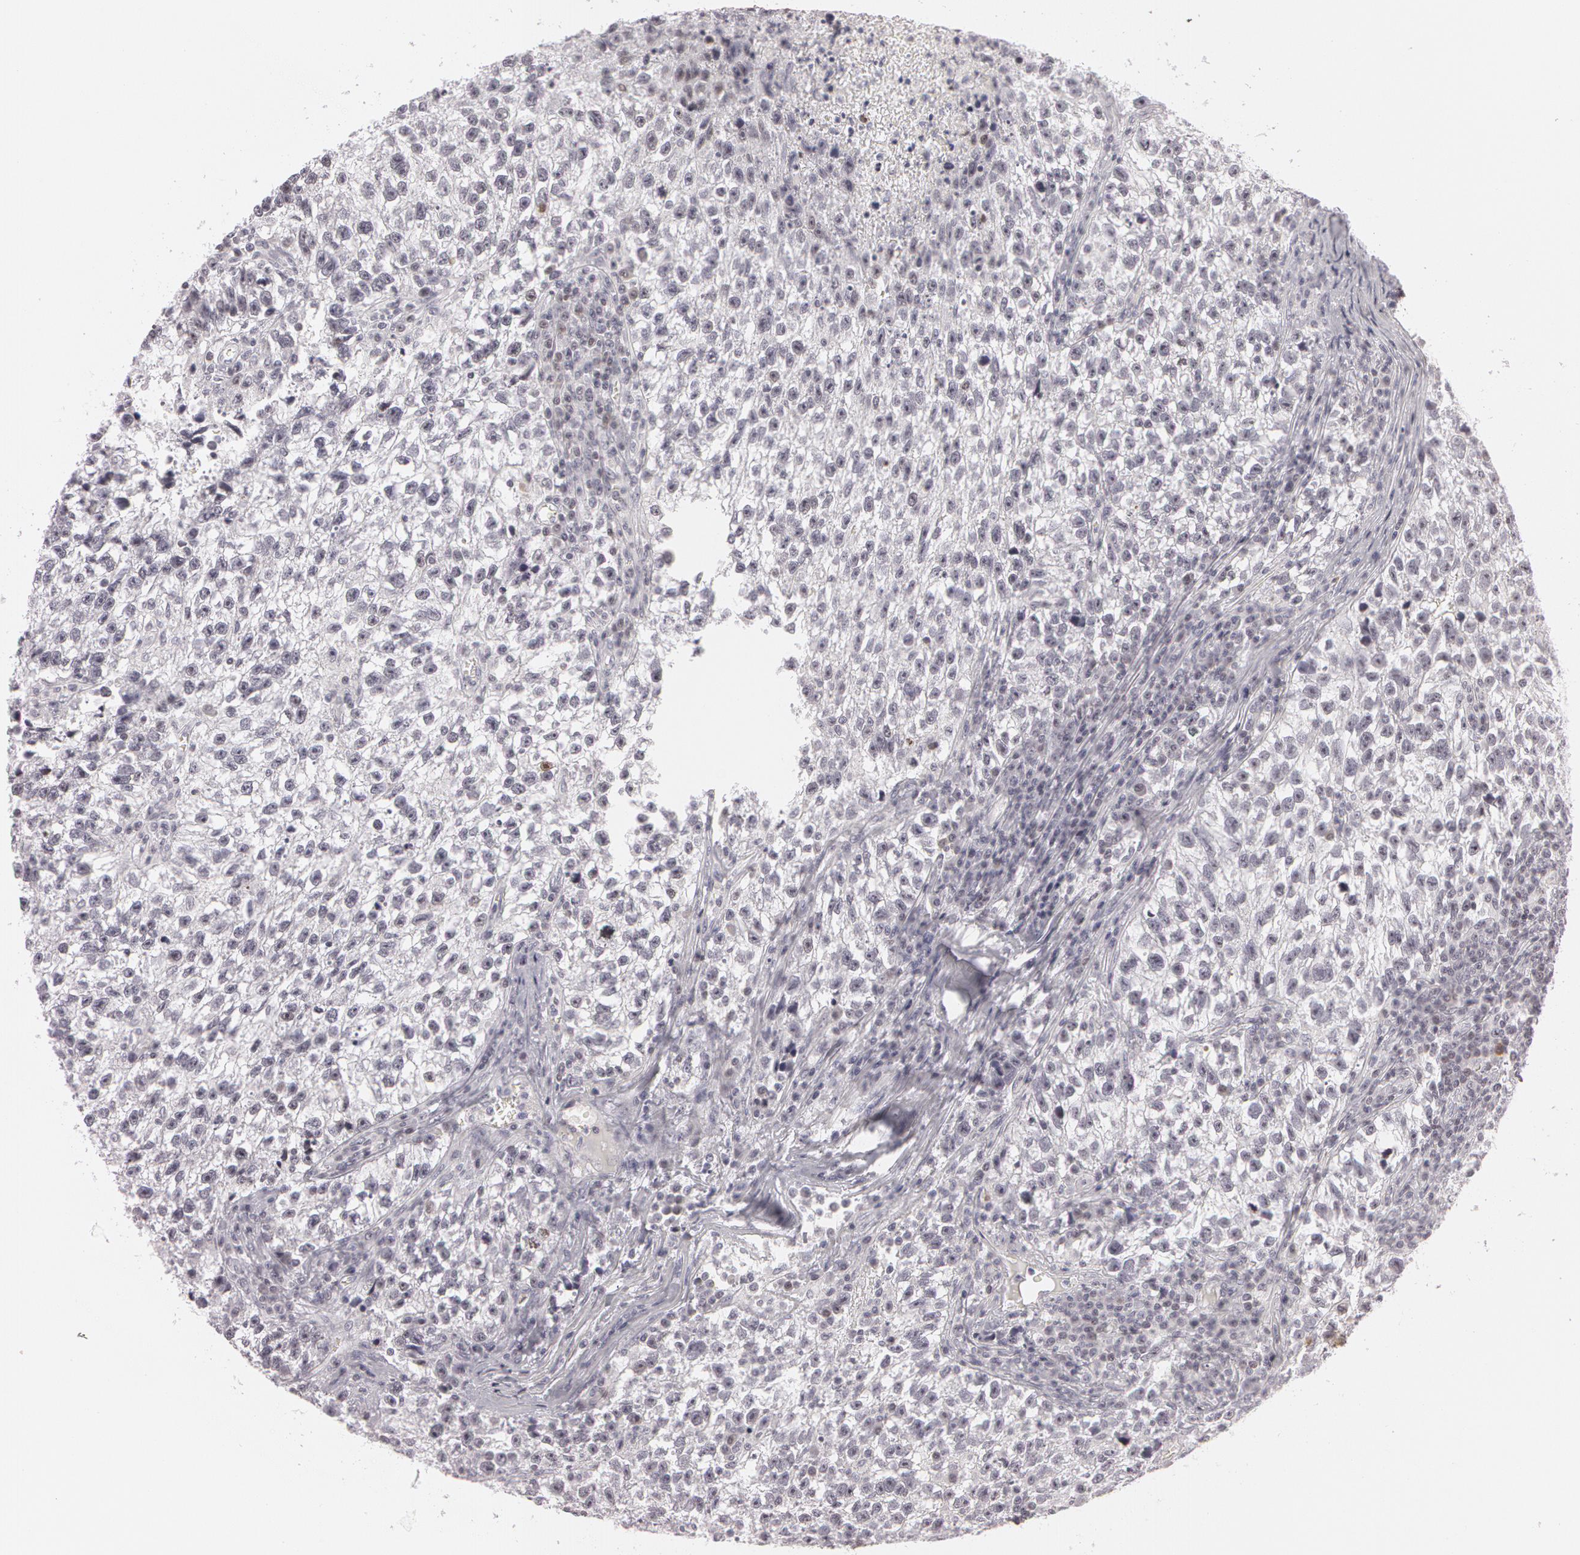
{"staining": {"intensity": "moderate", "quantity": "<25%", "location": "nuclear"}, "tissue": "testis cancer", "cell_type": "Tumor cells", "image_type": "cancer", "snomed": [{"axis": "morphology", "description": "Seminoma, NOS"}, {"axis": "topography", "description": "Testis"}], "caption": "There is low levels of moderate nuclear expression in tumor cells of testis cancer, as demonstrated by immunohistochemical staining (brown color).", "gene": "FBL", "patient": {"sex": "male", "age": 38}}